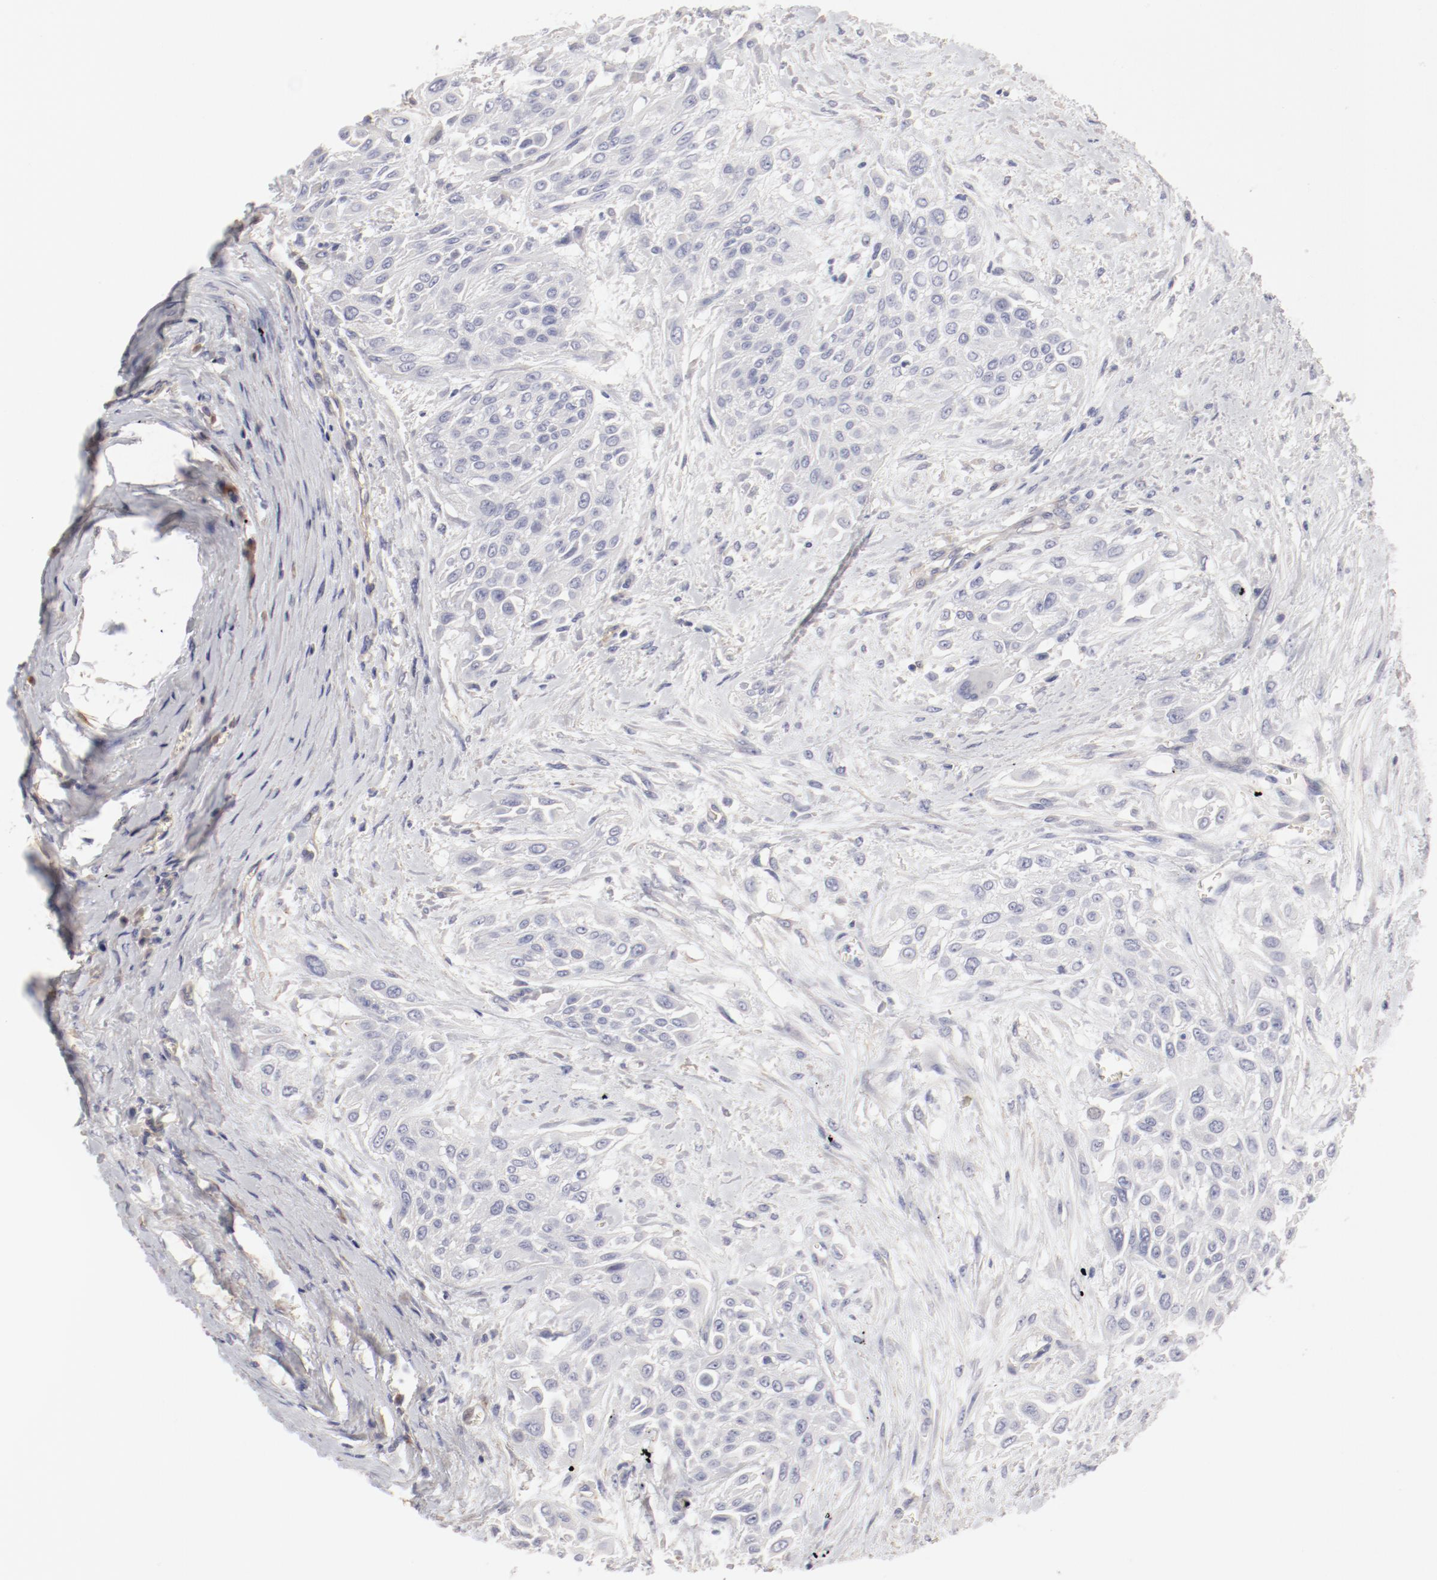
{"staining": {"intensity": "negative", "quantity": "none", "location": "none"}, "tissue": "urothelial cancer", "cell_type": "Tumor cells", "image_type": "cancer", "snomed": [{"axis": "morphology", "description": "Urothelial carcinoma, High grade"}, {"axis": "topography", "description": "Urinary bladder"}], "caption": "Immunohistochemistry photomicrograph of neoplastic tissue: urothelial cancer stained with DAB reveals no significant protein staining in tumor cells.", "gene": "LAX1", "patient": {"sex": "male", "age": 57}}